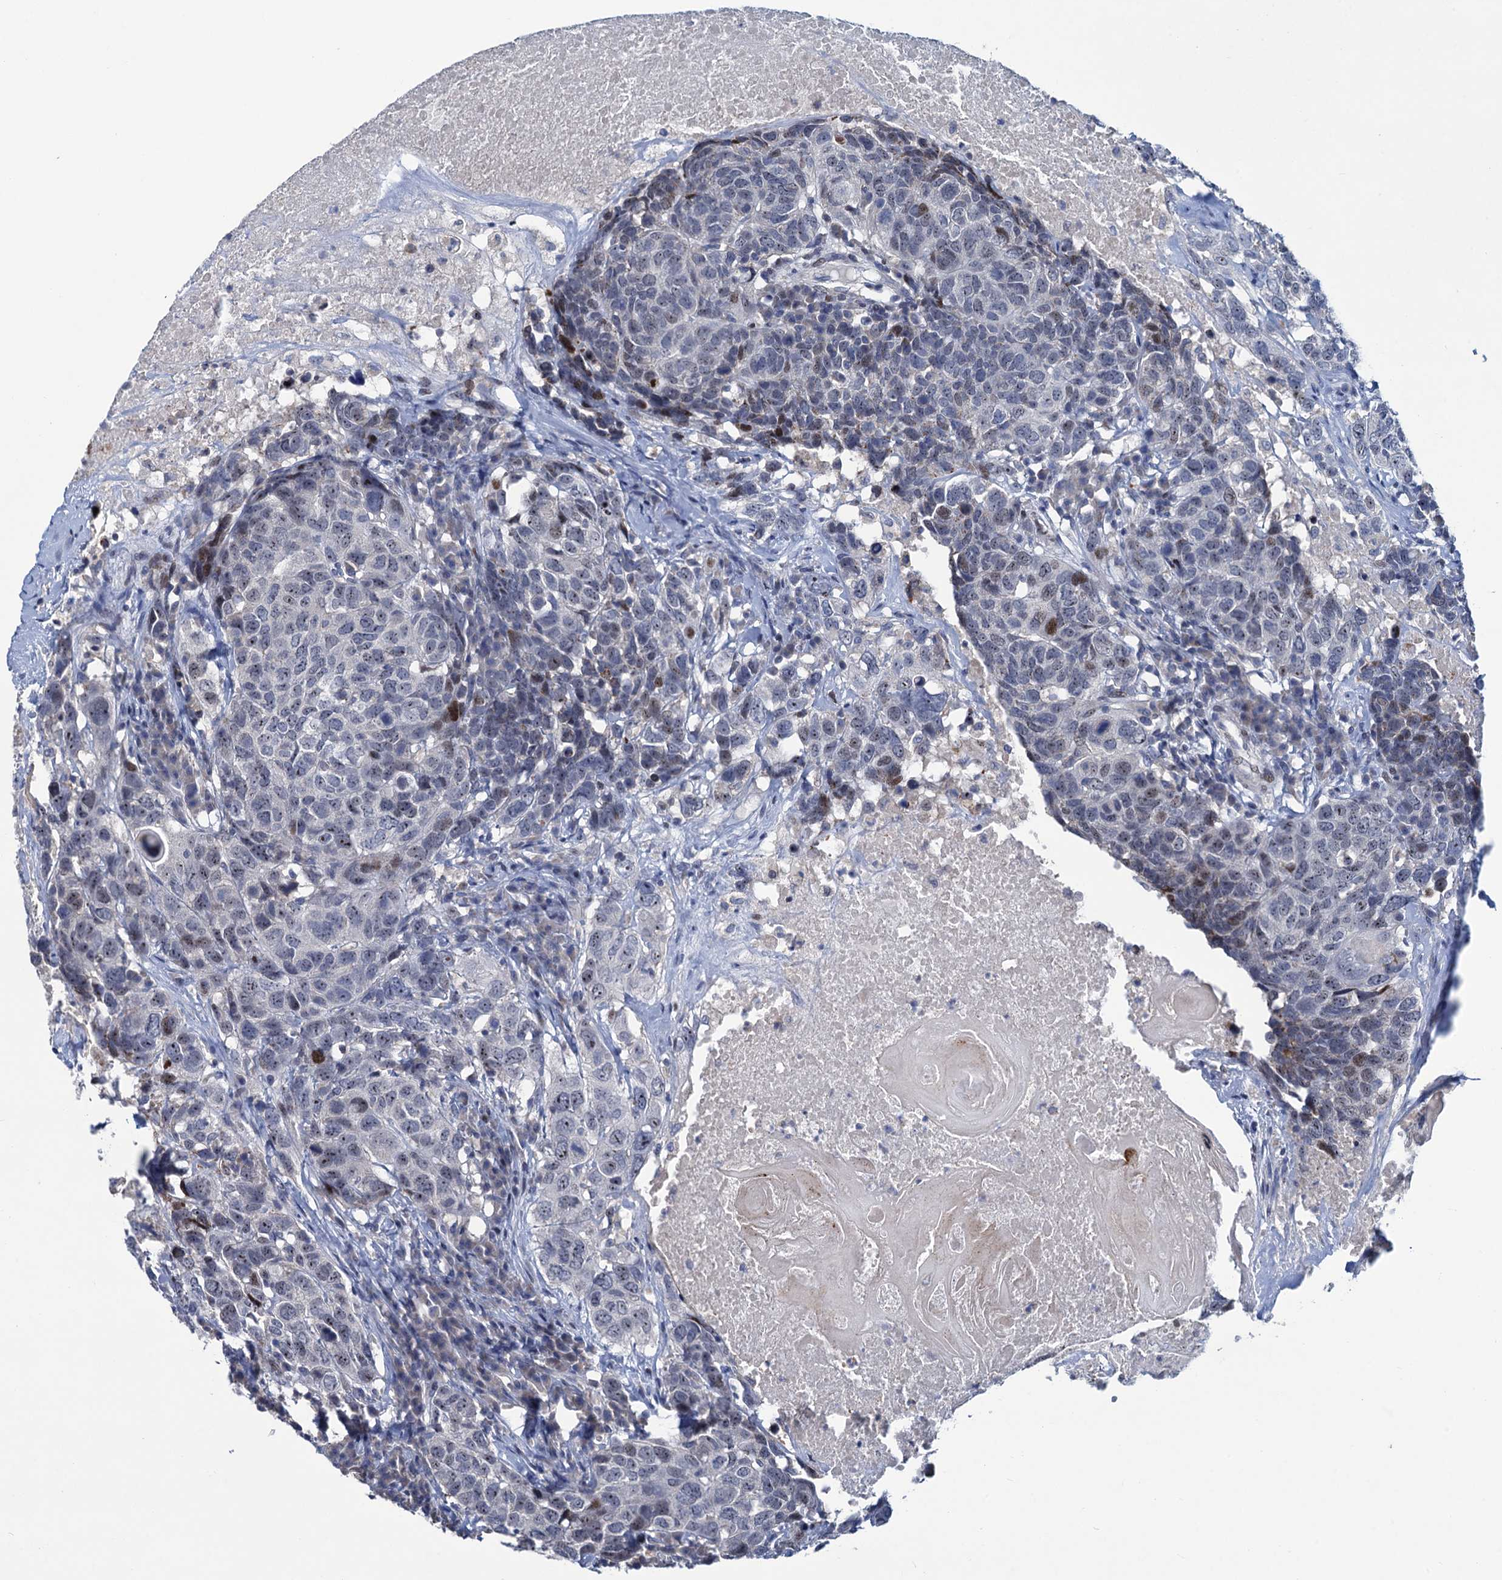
{"staining": {"intensity": "moderate", "quantity": "<25%", "location": "nuclear"}, "tissue": "head and neck cancer", "cell_type": "Tumor cells", "image_type": "cancer", "snomed": [{"axis": "morphology", "description": "Squamous cell carcinoma, NOS"}, {"axis": "topography", "description": "Head-Neck"}], "caption": "Moderate nuclear expression for a protein is seen in approximately <25% of tumor cells of squamous cell carcinoma (head and neck) using immunohistochemistry (IHC).", "gene": "ESYT3", "patient": {"sex": "male", "age": 66}}